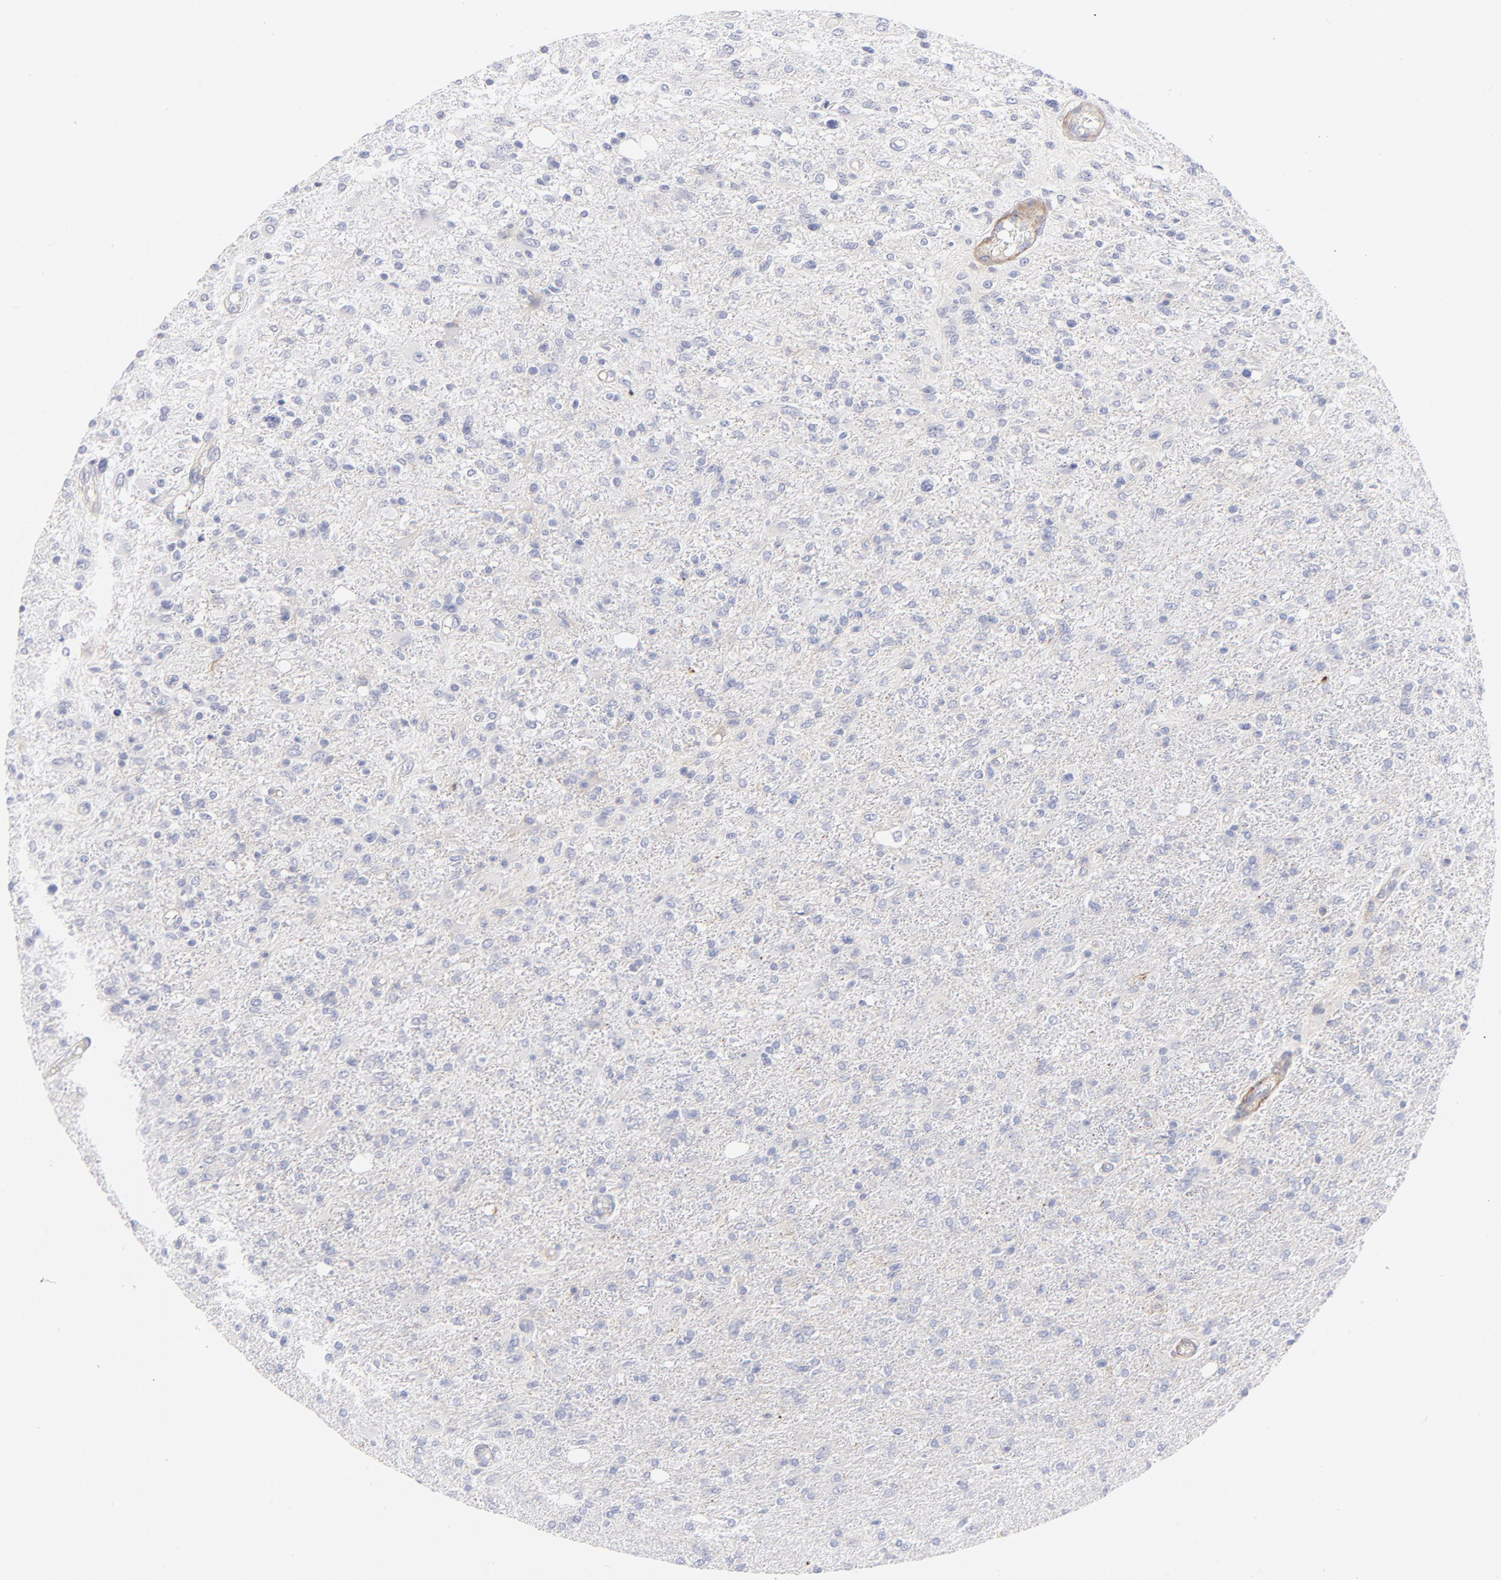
{"staining": {"intensity": "negative", "quantity": "none", "location": "none"}, "tissue": "glioma", "cell_type": "Tumor cells", "image_type": "cancer", "snomed": [{"axis": "morphology", "description": "Glioma, malignant, High grade"}, {"axis": "topography", "description": "Cerebral cortex"}], "caption": "A photomicrograph of glioma stained for a protein exhibits no brown staining in tumor cells. (Stains: DAB (3,3'-diaminobenzidine) immunohistochemistry (IHC) with hematoxylin counter stain, Microscopy: brightfield microscopy at high magnification).", "gene": "ACTA2", "patient": {"sex": "male", "age": 76}}